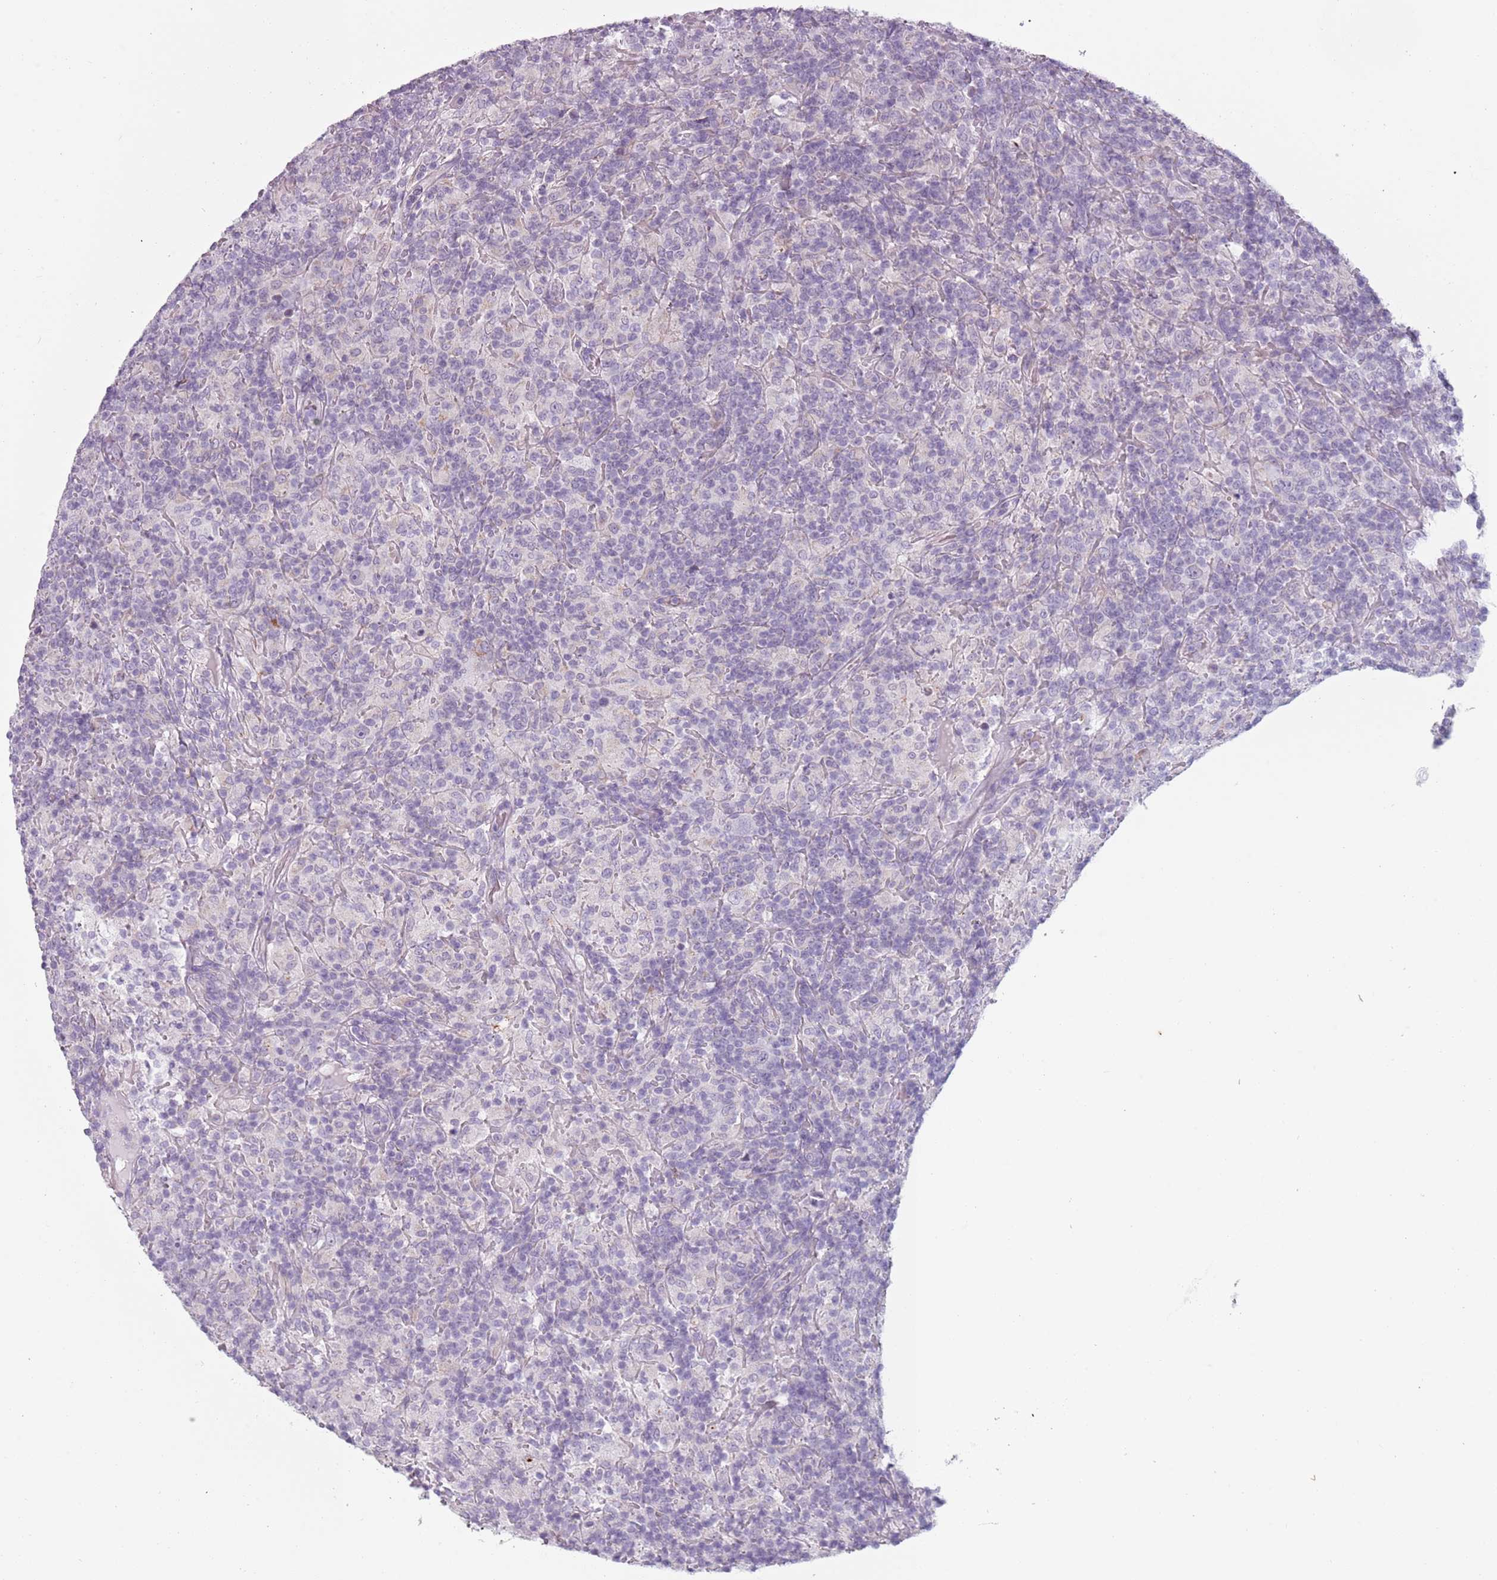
{"staining": {"intensity": "negative", "quantity": "none", "location": "none"}, "tissue": "lymphoma", "cell_type": "Tumor cells", "image_type": "cancer", "snomed": [{"axis": "morphology", "description": "Hodgkin's disease, NOS"}, {"axis": "topography", "description": "Lymph node"}], "caption": "A photomicrograph of human Hodgkin's disease is negative for staining in tumor cells.", "gene": "MEGF8", "patient": {"sex": "male", "age": 70}}